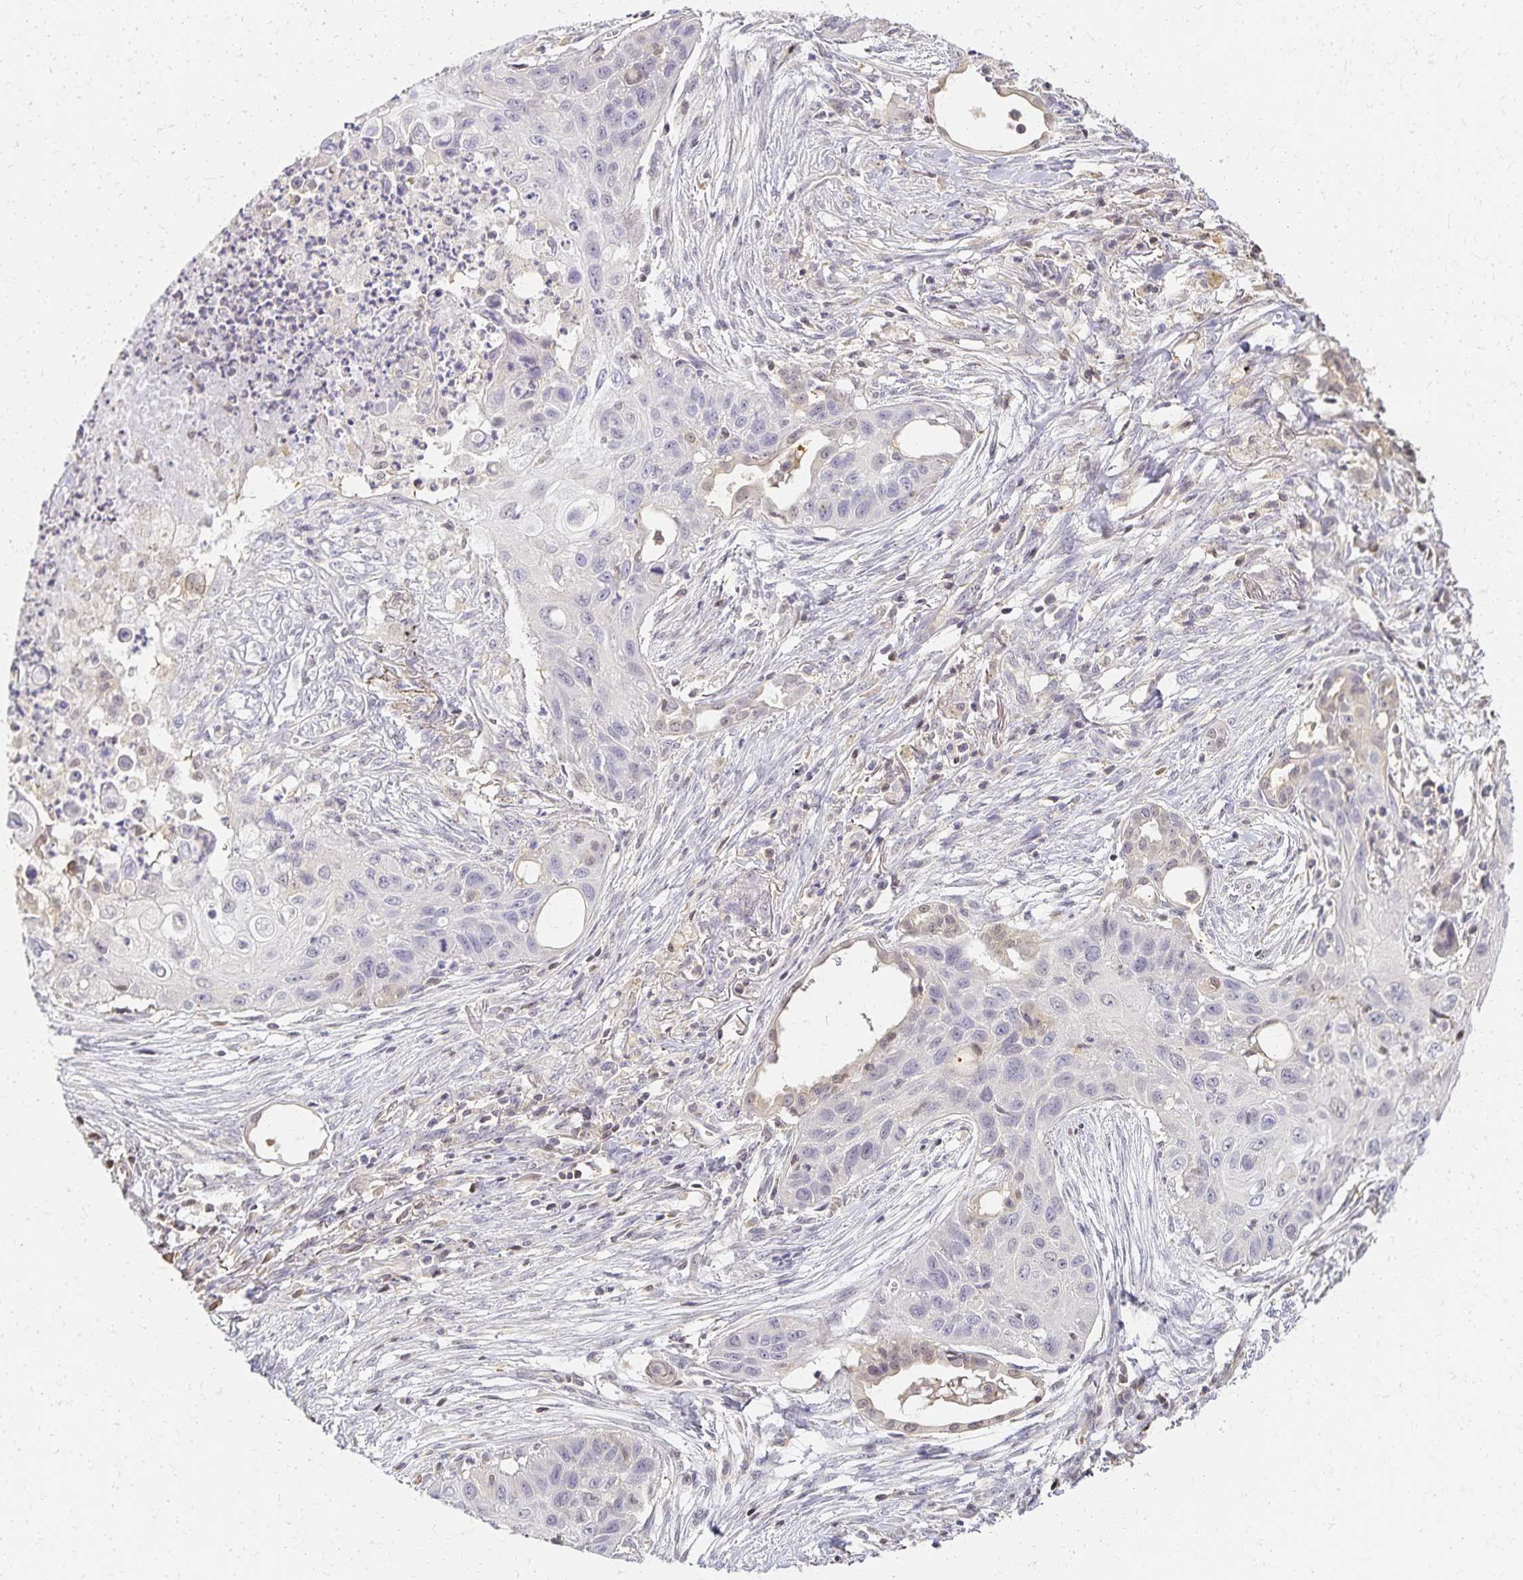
{"staining": {"intensity": "negative", "quantity": "none", "location": "none"}, "tissue": "lung cancer", "cell_type": "Tumor cells", "image_type": "cancer", "snomed": [{"axis": "morphology", "description": "Squamous cell carcinoma, NOS"}, {"axis": "topography", "description": "Lung"}], "caption": "Immunohistochemical staining of lung cancer (squamous cell carcinoma) exhibits no significant positivity in tumor cells.", "gene": "AZGP1", "patient": {"sex": "male", "age": 71}}